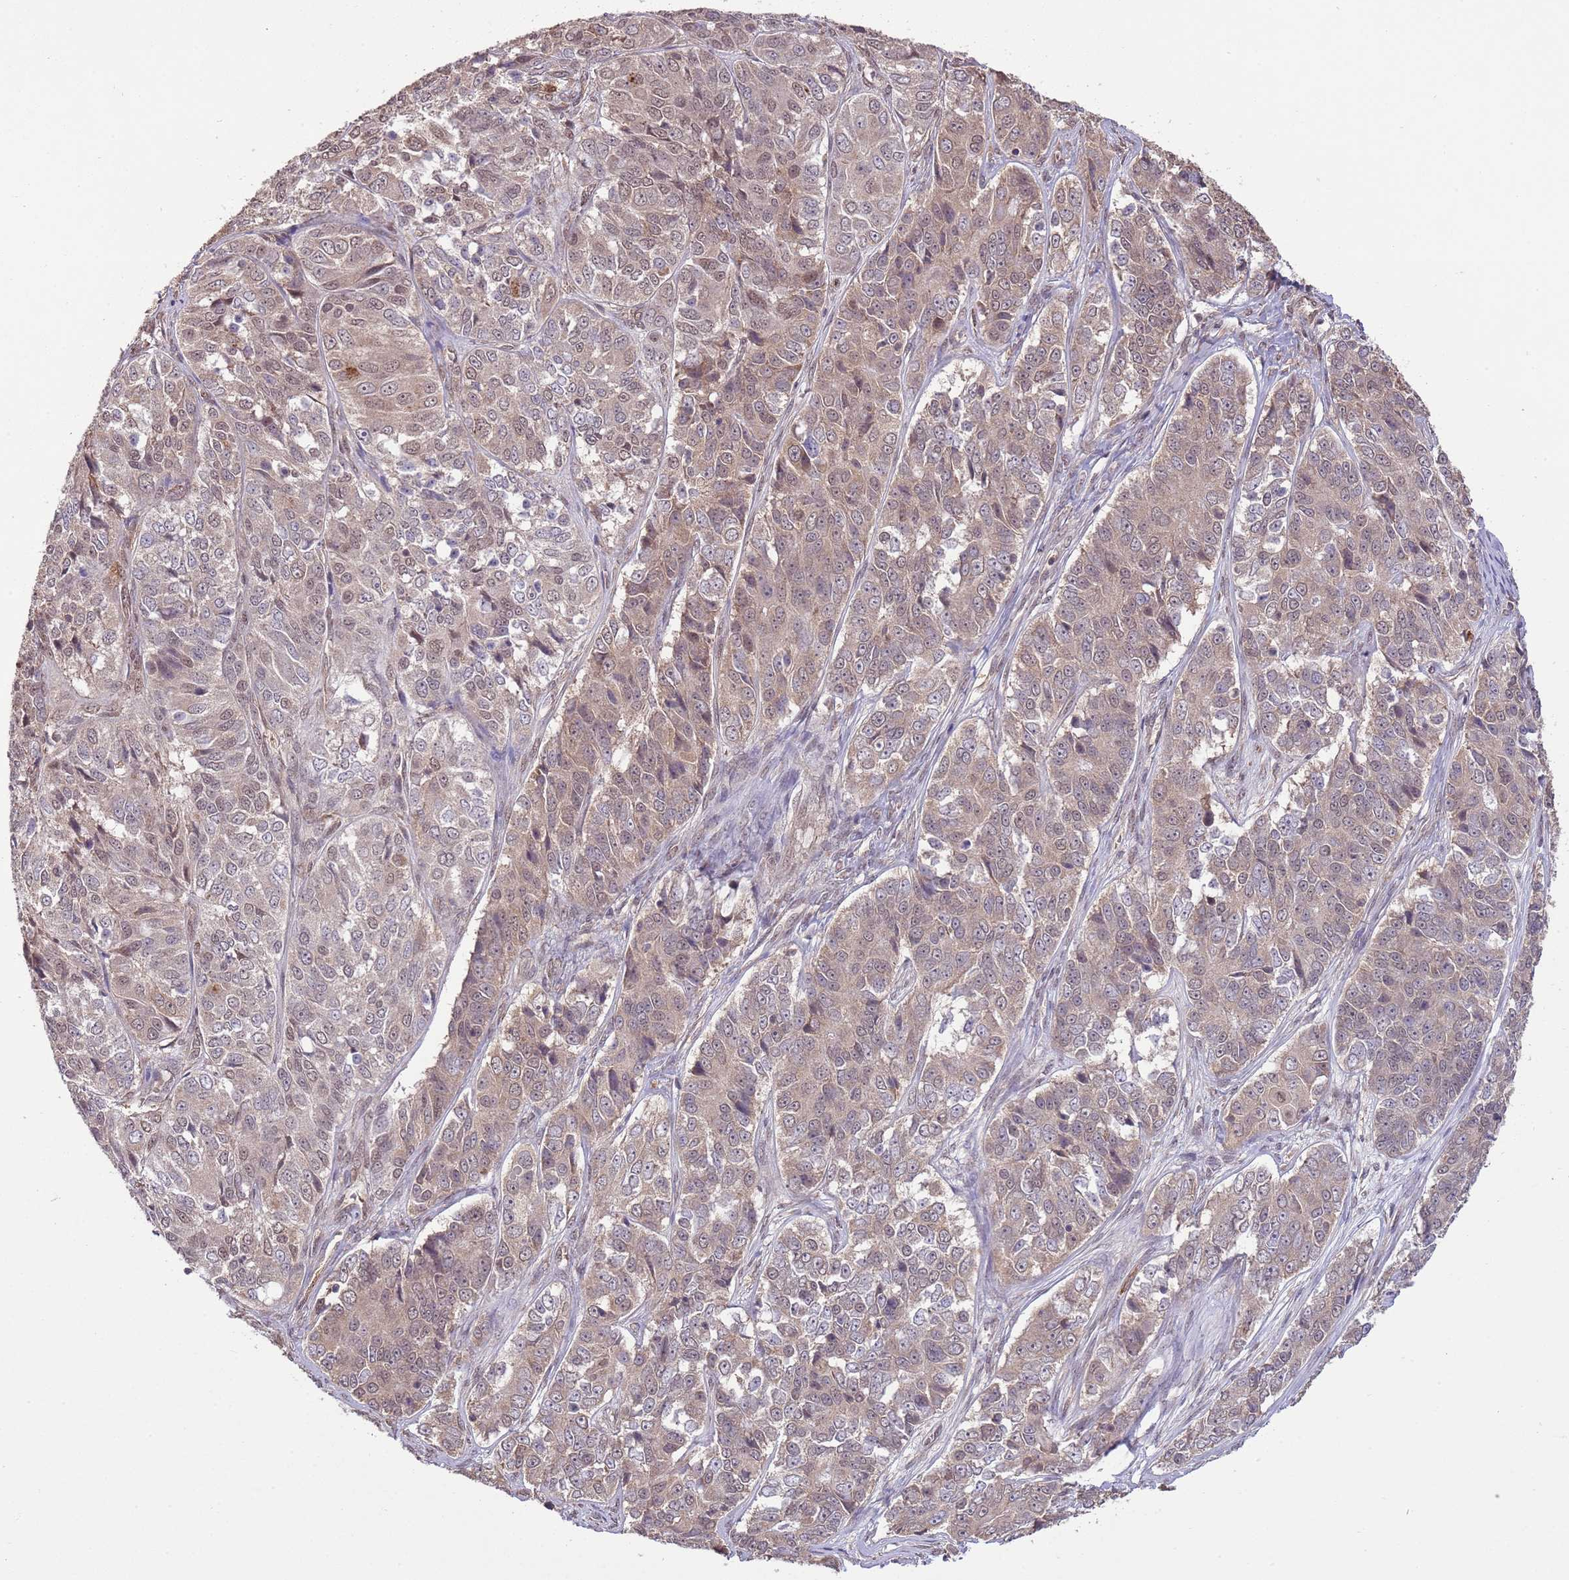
{"staining": {"intensity": "weak", "quantity": ">75%", "location": "cytoplasmic/membranous,nuclear"}, "tissue": "ovarian cancer", "cell_type": "Tumor cells", "image_type": "cancer", "snomed": [{"axis": "morphology", "description": "Carcinoma, endometroid"}, {"axis": "topography", "description": "Ovary"}], "caption": "Protein staining by immunohistochemistry (IHC) shows weak cytoplasmic/membranous and nuclear staining in about >75% of tumor cells in endometroid carcinoma (ovarian).", "gene": "AMIGO1", "patient": {"sex": "female", "age": 51}}